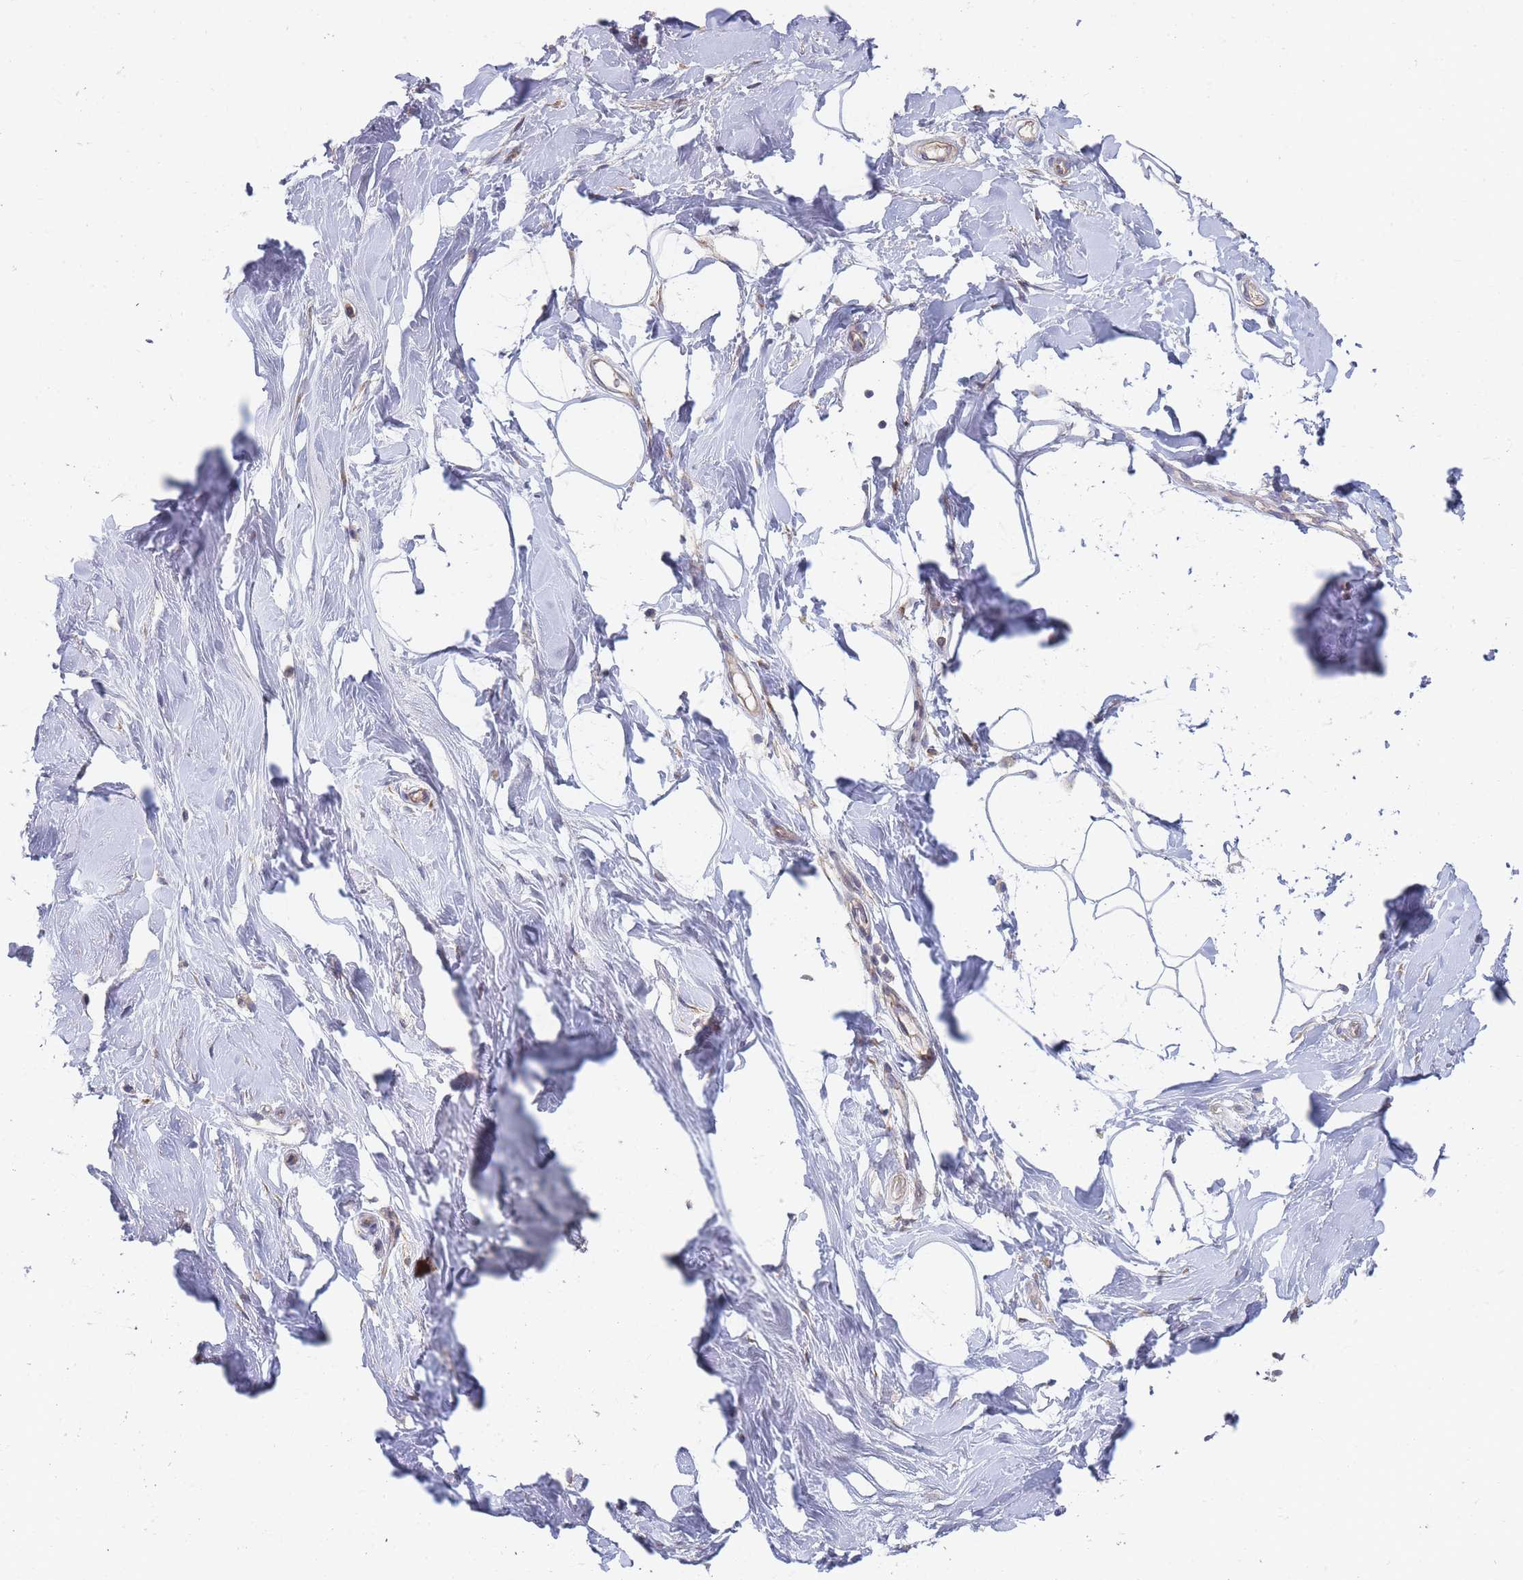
{"staining": {"intensity": "negative", "quantity": "none", "location": "none"}, "tissue": "adipose tissue", "cell_type": "Adipocytes", "image_type": "normal", "snomed": [{"axis": "morphology", "description": "Normal tissue, NOS"}, {"axis": "topography", "description": "Breast"}], "caption": "IHC photomicrograph of benign adipose tissue: adipose tissue stained with DAB (3,3'-diaminobenzidine) reveals no significant protein positivity in adipocytes.", "gene": "SLC35F5", "patient": {"sex": "female", "age": 26}}